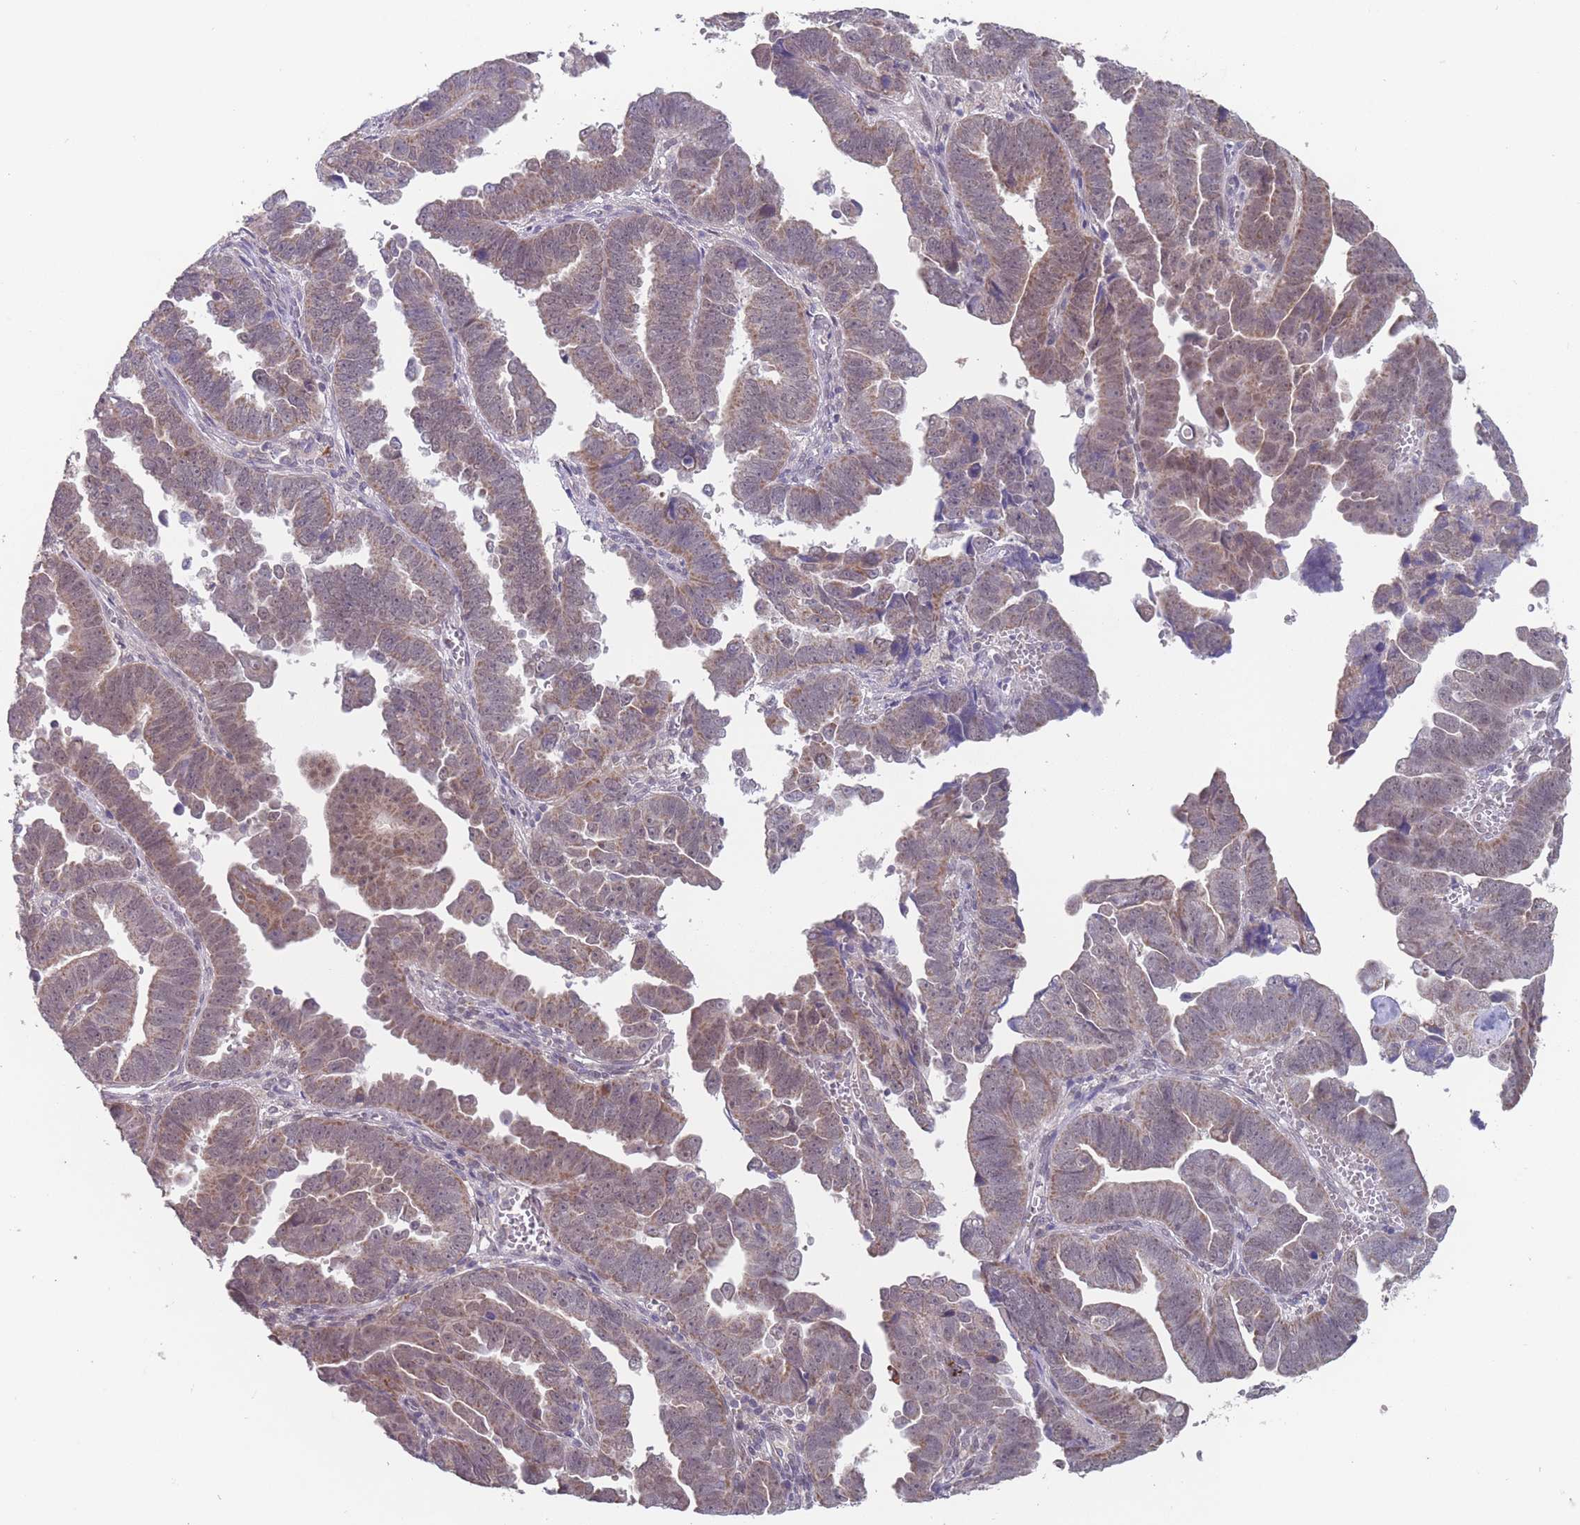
{"staining": {"intensity": "moderate", "quantity": ">75%", "location": "cytoplasmic/membranous,nuclear"}, "tissue": "endometrial cancer", "cell_type": "Tumor cells", "image_type": "cancer", "snomed": [{"axis": "morphology", "description": "Adenocarcinoma, NOS"}, {"axis": "topography", "description": "Endometrium"}], "caption": "Immunohistochemical staining of human endometrial adenocarcinoma reveals medium levels of moderate cytoplasmic/membranous and nuclear expression in about >75% of tumor cells. The staining was performed using DAB to visualize the protein expression in brown, while the nuclei were stained in blue with hematoxylin (Magnification: 20x).", "gene": "PEX7", "patient": {"sex": "female", "age": 75}}